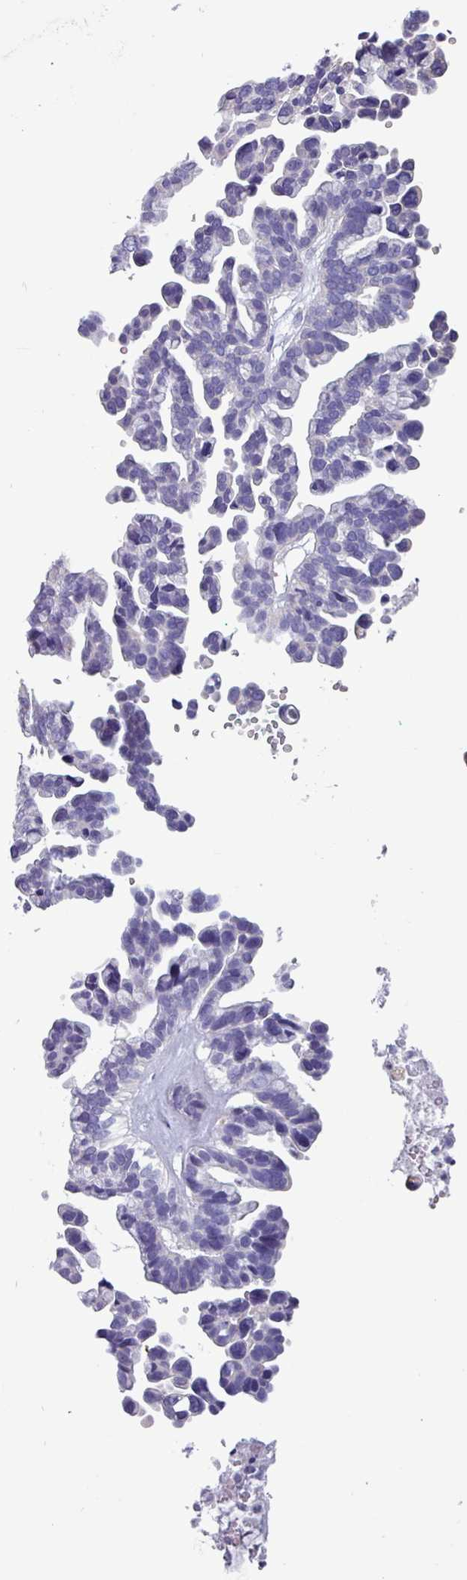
{"staining": {"intensity": "negative", "quantity": "none", "location": "none"}, "tissue": "ovarian cancer", "cell_type": "Tumor cells", "image_type": "cancer", "snomed": [{"axis": "morphology", "description": "Cystadenocarcinoma, serous, NOS"}, {"axis": "topography", "description": "Ovary"}], "caption": "IHC micrograph of neoplastic tissue: human ovarian cancer stained with DAB exhibits no significant protein staining in tumor cells. Nuclei are stained in blue.", "gene": "CAMK1", "patient": {"sex": "female", "age": 56}}